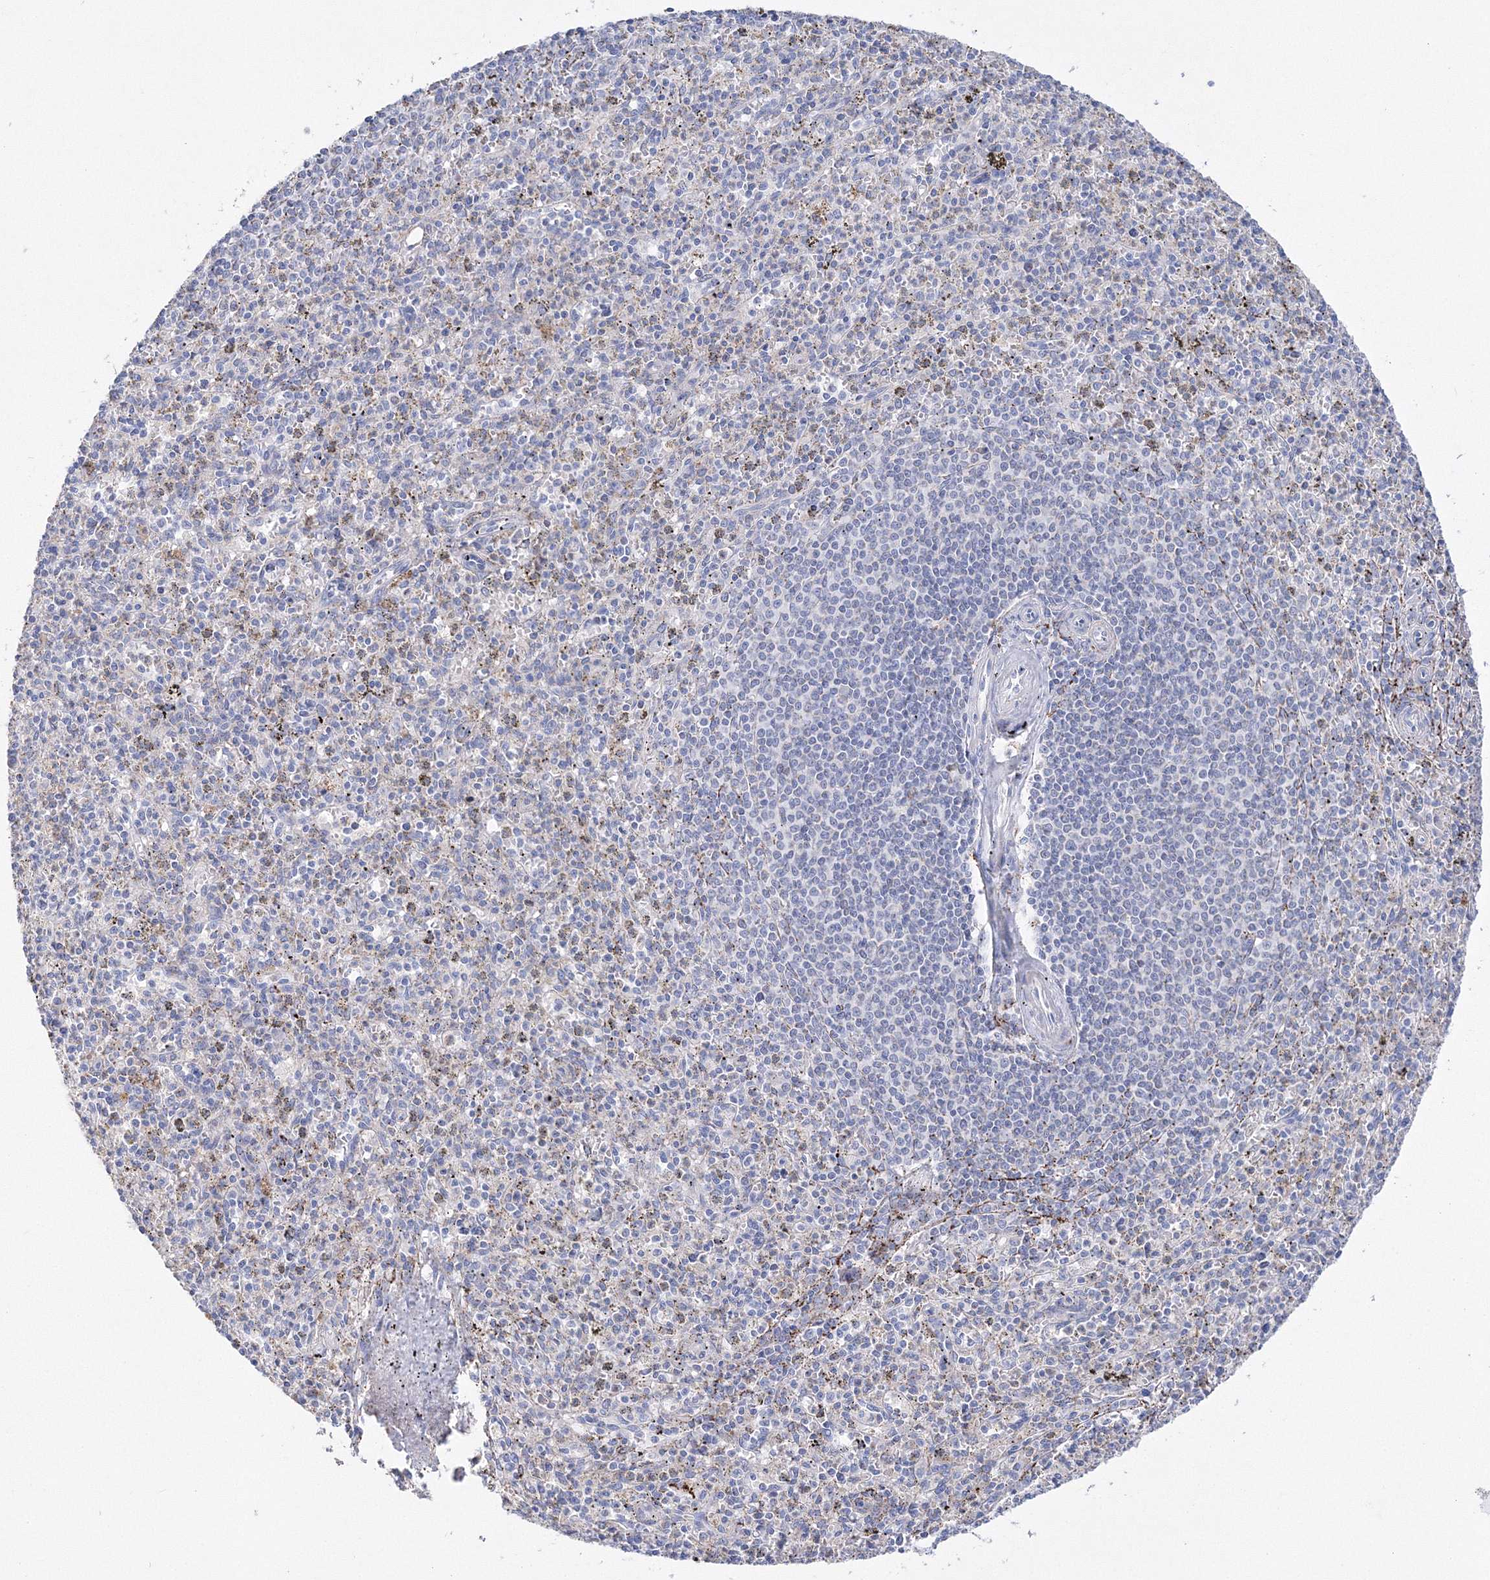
{"staining": {"intensity": "negative", "quantity": "none", "location": "none"}, "tissue": "spleen", "cell_type": "Cells in red pulp", "image_type": "normal", "snomed": [{"axis": "morphology", "description": "Normal tissue, NOS"}, {"axis": "topography", "description": "Spleen"}], "caption": "Immunohistochemistry micrograph of normal spleen stained for a protein (brown), which exhibits no staining in cells in red pulp.", "gene": "MERTK", "patient": {"sex": "male", "age": 72}}